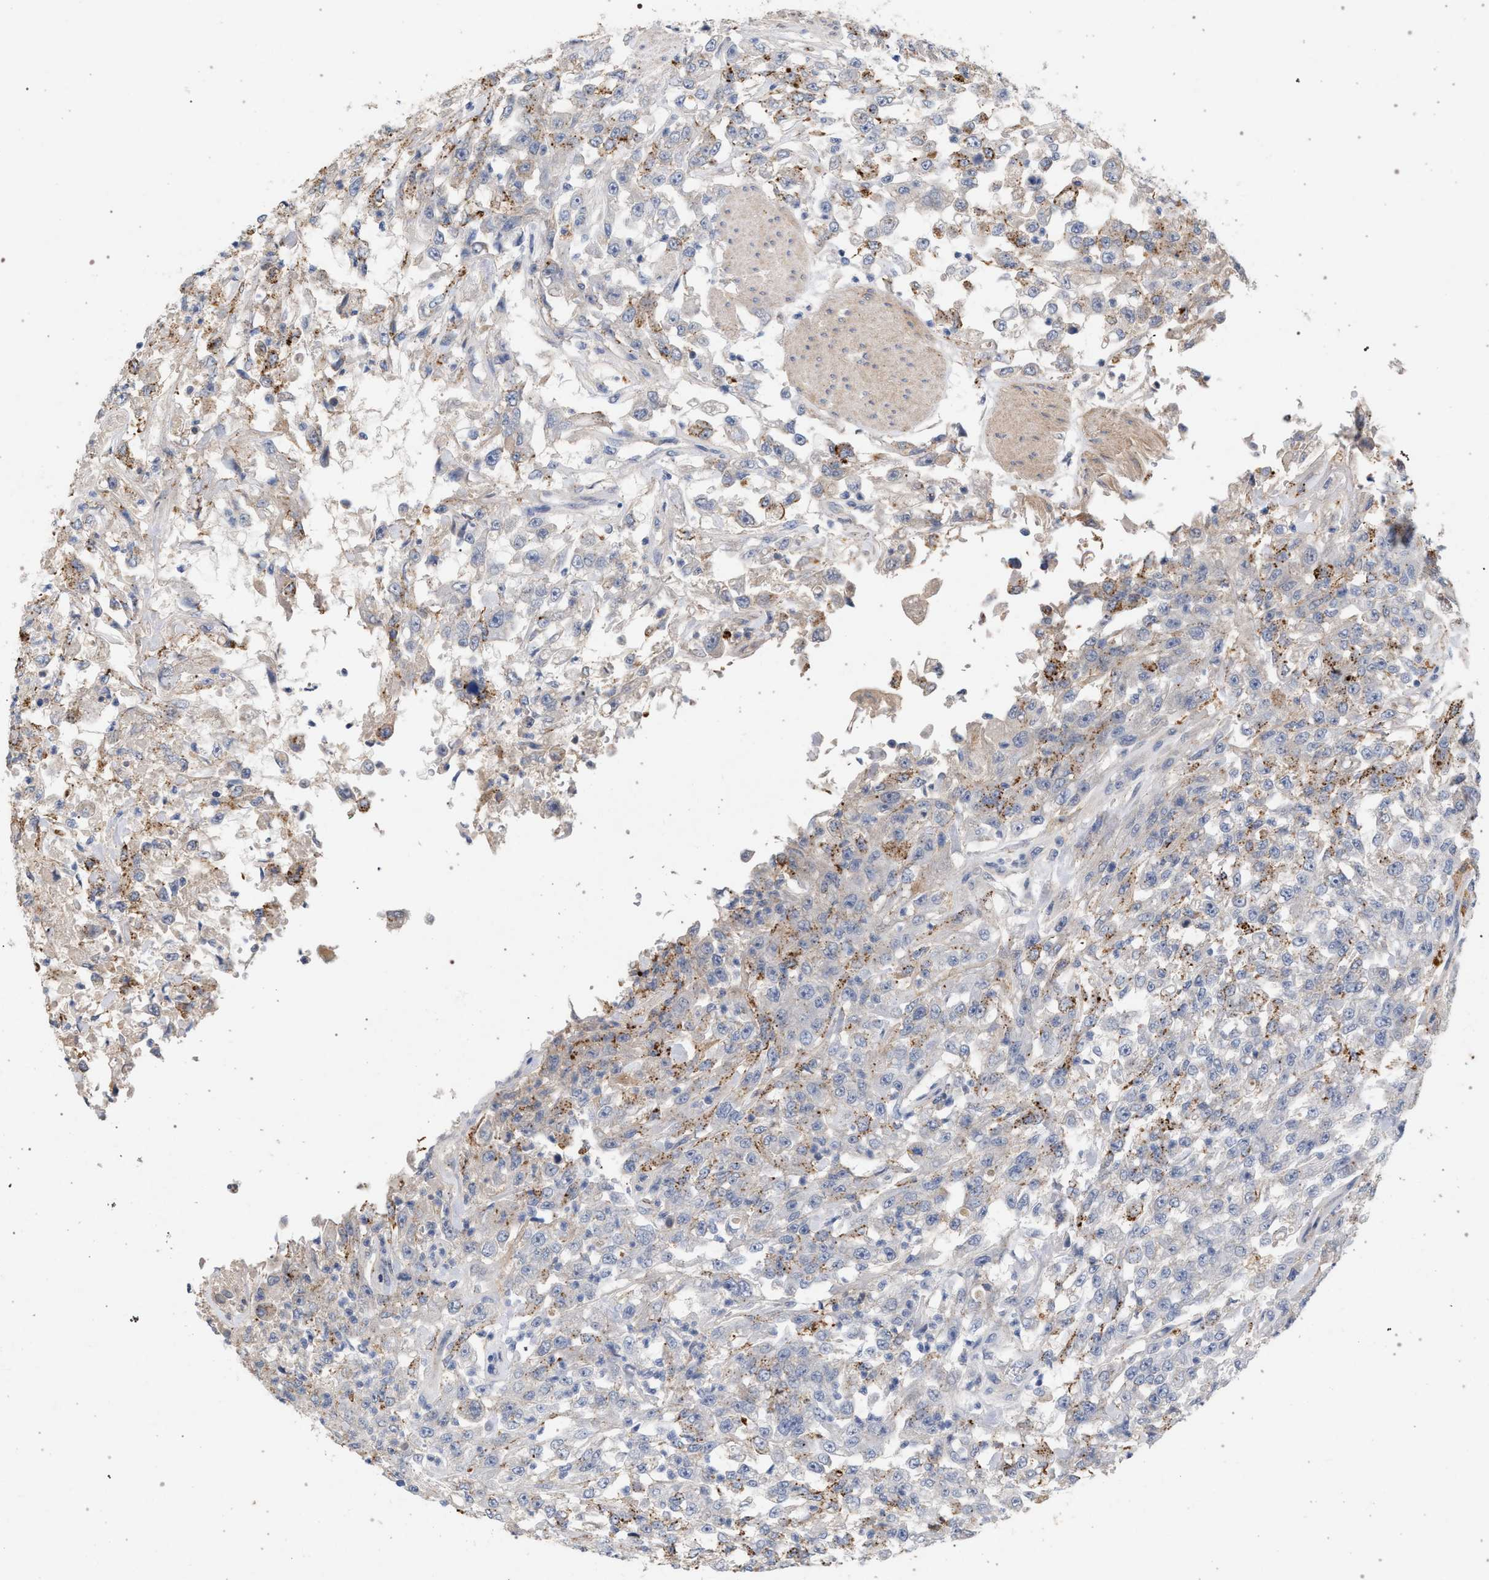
{"staining": {"intensity": "moderate", "quantity": "25%-75%", "location": "cytoplasmic/membranous"}, "tissue": "urothelial cancer", "cell_type": "Tumor cells", "image_type": "cancer", "snomed": [{"axis": "morphology", "description": "Urothelial carcinoma, High grade"}, {"axis": "topography", "description": "Urinary bladder"}], "caption": "Moderate cytoplasmic/membranous staining is identified in about 25%-75% of tumor cells in urothelial cancer.", "gene": "MAMDC2", "patient": {"sex": "male", "age": 46}}